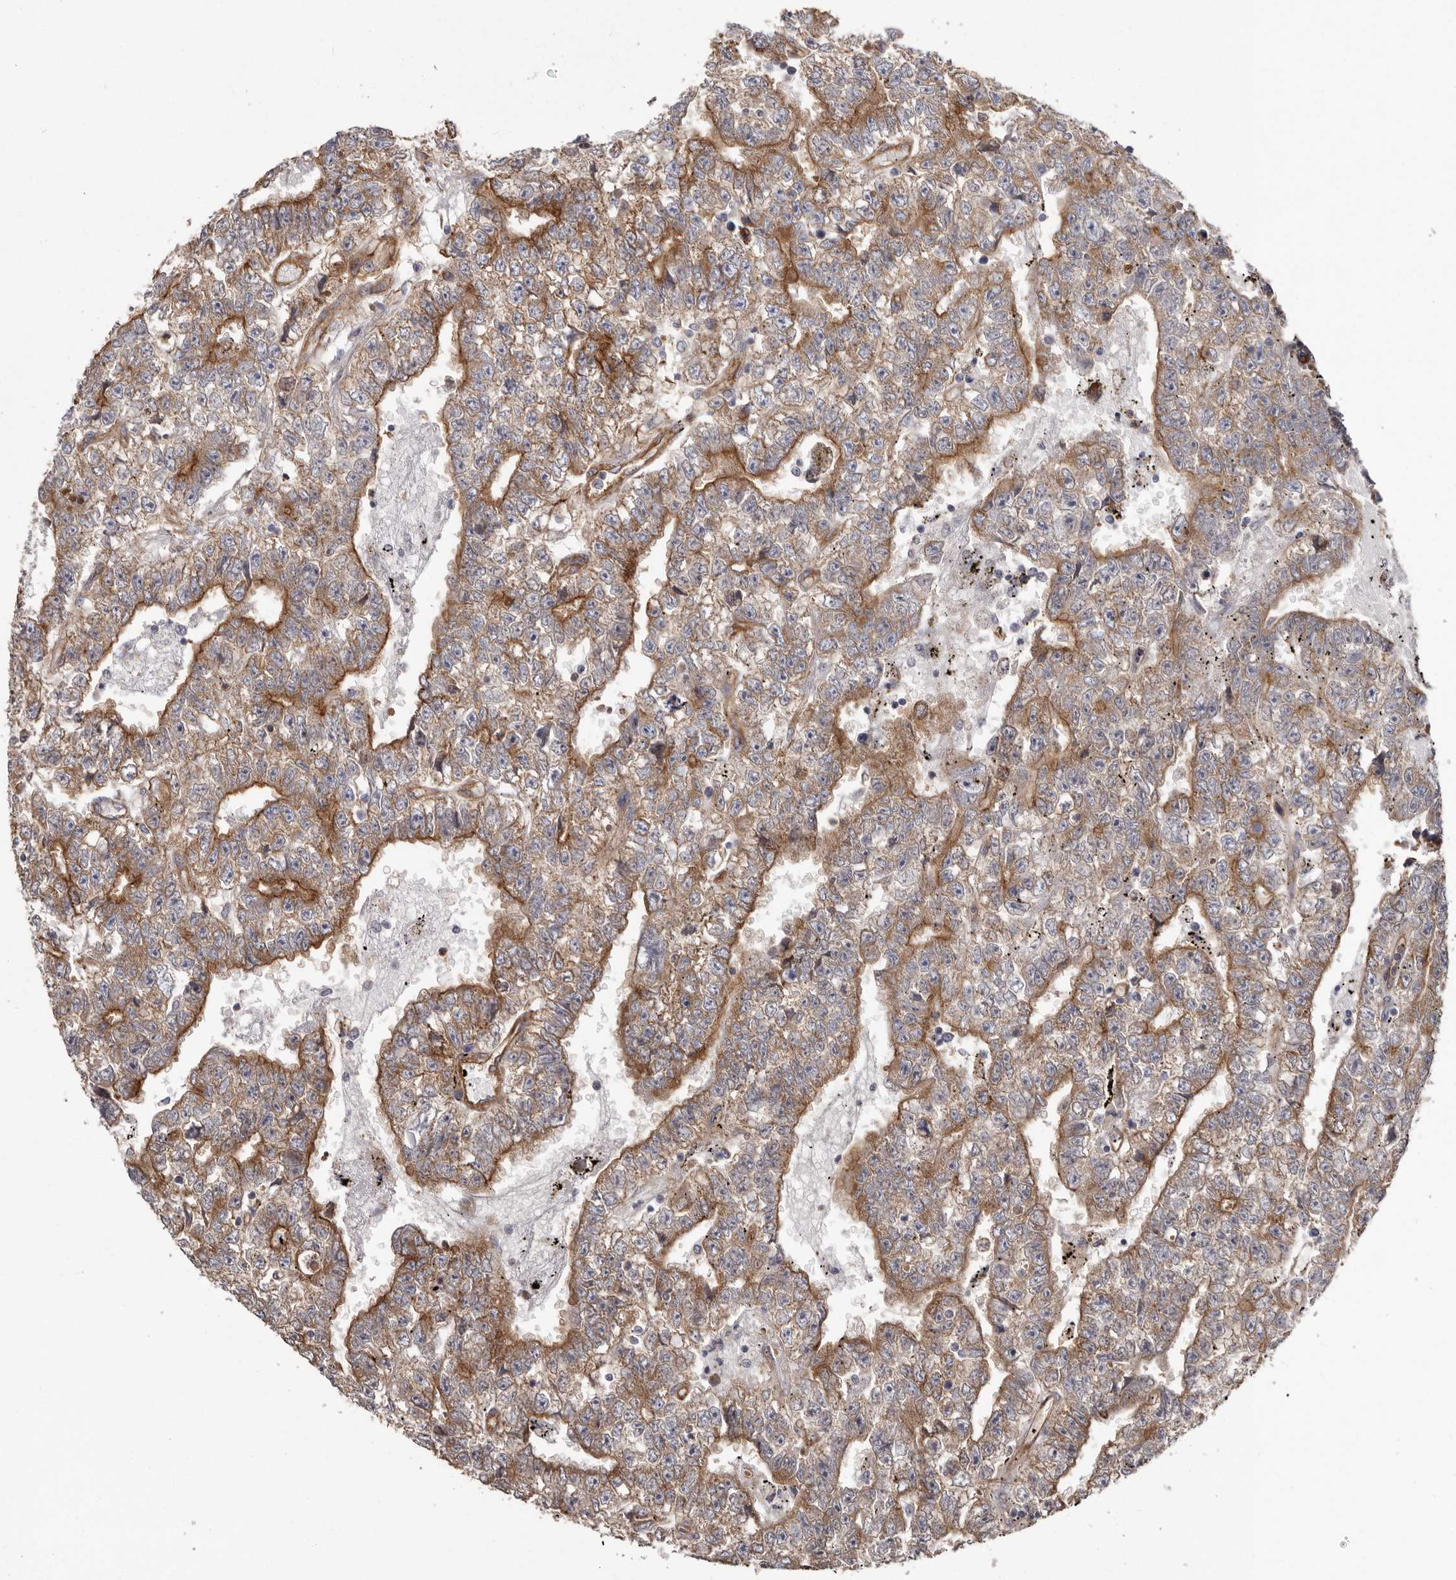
{"staining": {"intensity": "strong", "quantity": ">75%", "location": "cytoplasmic/membranous"}, "tissue": "testis cancer", "cell_type": "Tumor cells", "image_type": "cancer", "snomed": [{"axis": "morphology", "description": "Carcinoma, Embryonal, NOS"}, {"axis": "topography", "description": "Testis"}], "caption": "A histopathology image of testis cancer stained for a protein exhibits strong cytoplasmic/membranous brown staining in tumor cells. The staining was performed using DAB (3,3'-diaminobenzidine), with brown indicating positive protein expression. Nuclei are stained blue with hematoxylin.", "gene": "ENAH", "patient": {"sex": "male", "age": 25}}